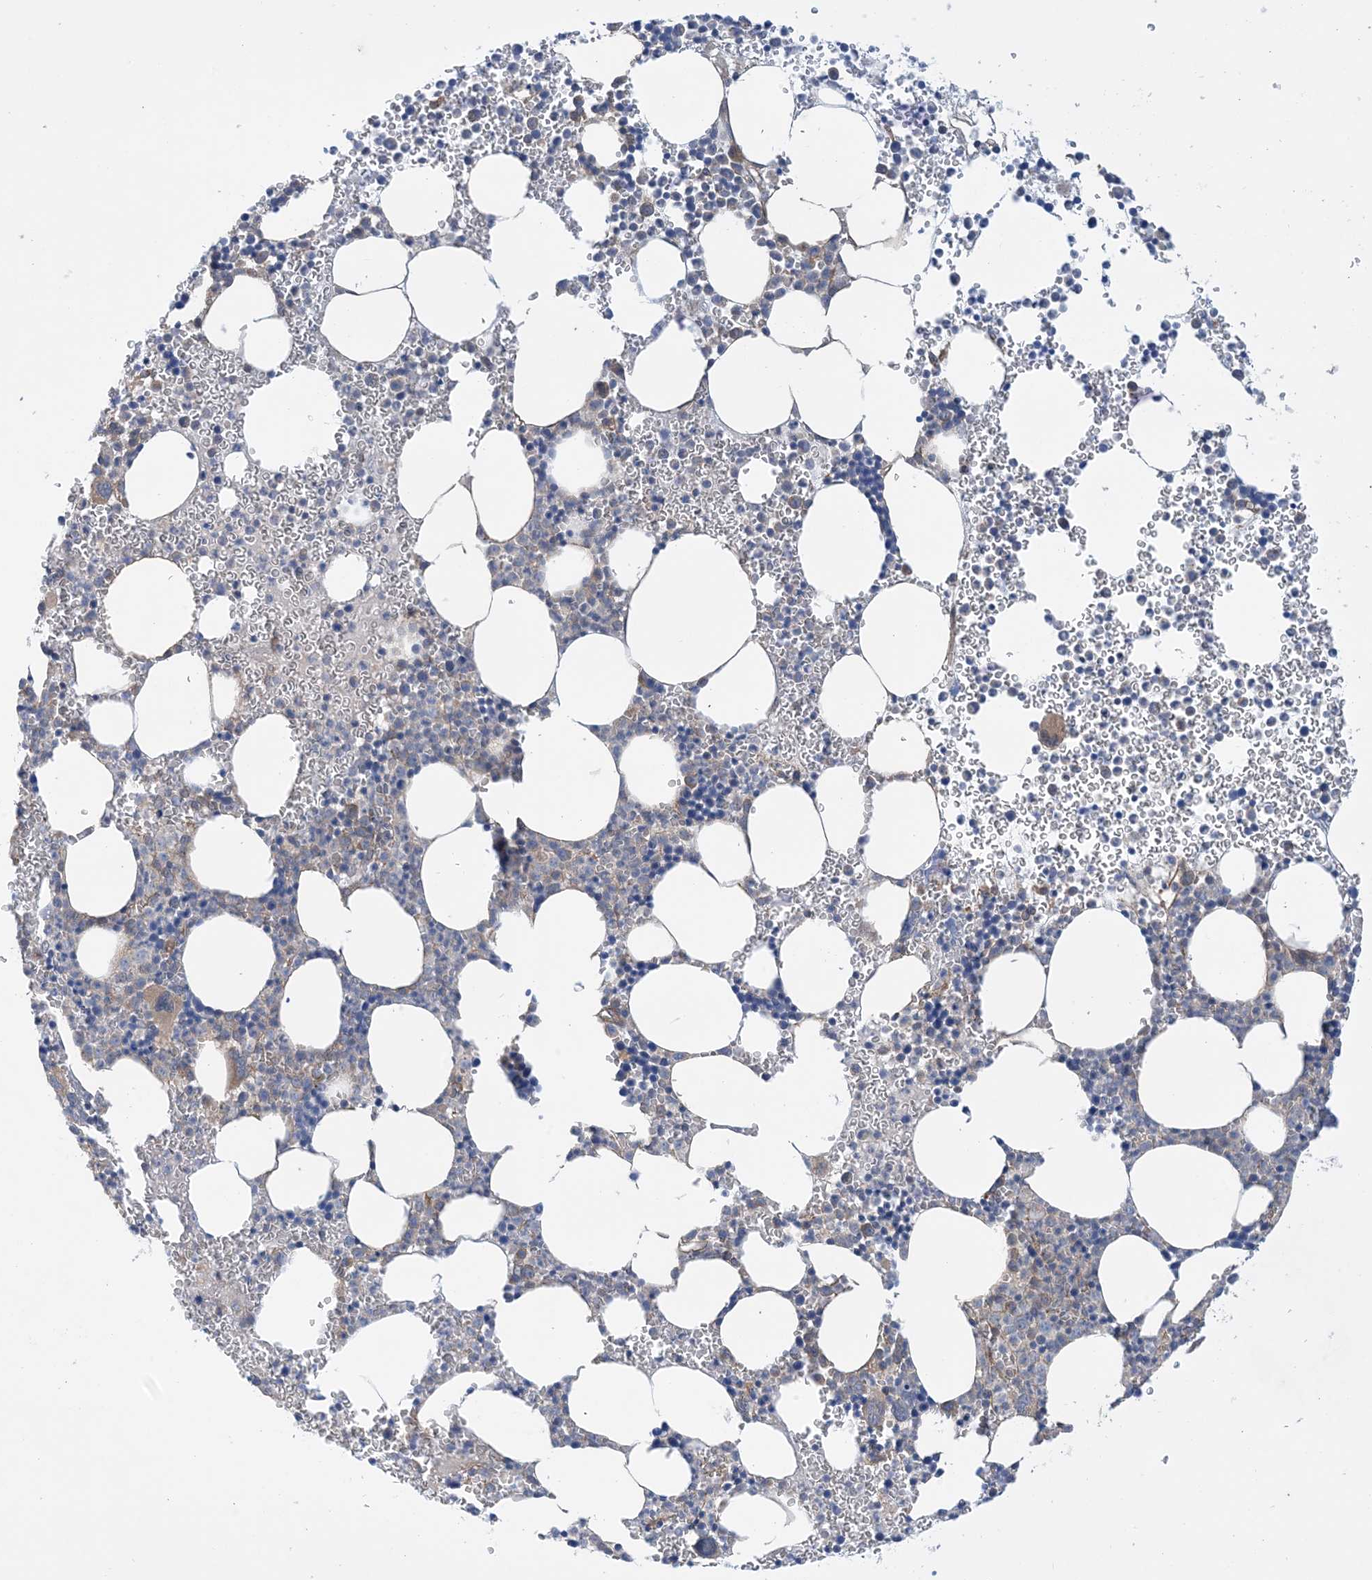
{"staining": {"intensity": "moderate", "quantity": "<25%", "location": "cytoplasmic/membranous"}, "tissue": "bone marrow", "cell_type": "Hematopoietic cells", "image_type": "normal", "snomed": [{"axis": "morphology", "description": "Normal tissue, NOS"}, {"axis": "topography", "description": "Bone marrow"}], "caption": "Immunohistochemistry (DAB) staining of normal bone marrow shows moderate cytoplasmic/membranous protein positivity in about <25% of hematopoietic cells. The protein of interest is stained brown, and the nuclei are stained in blue (DAB IHC with brightfield microscopy, high magnification).", "gene": "EHBP1", "patient": {"sex": "female", "age": 78}}